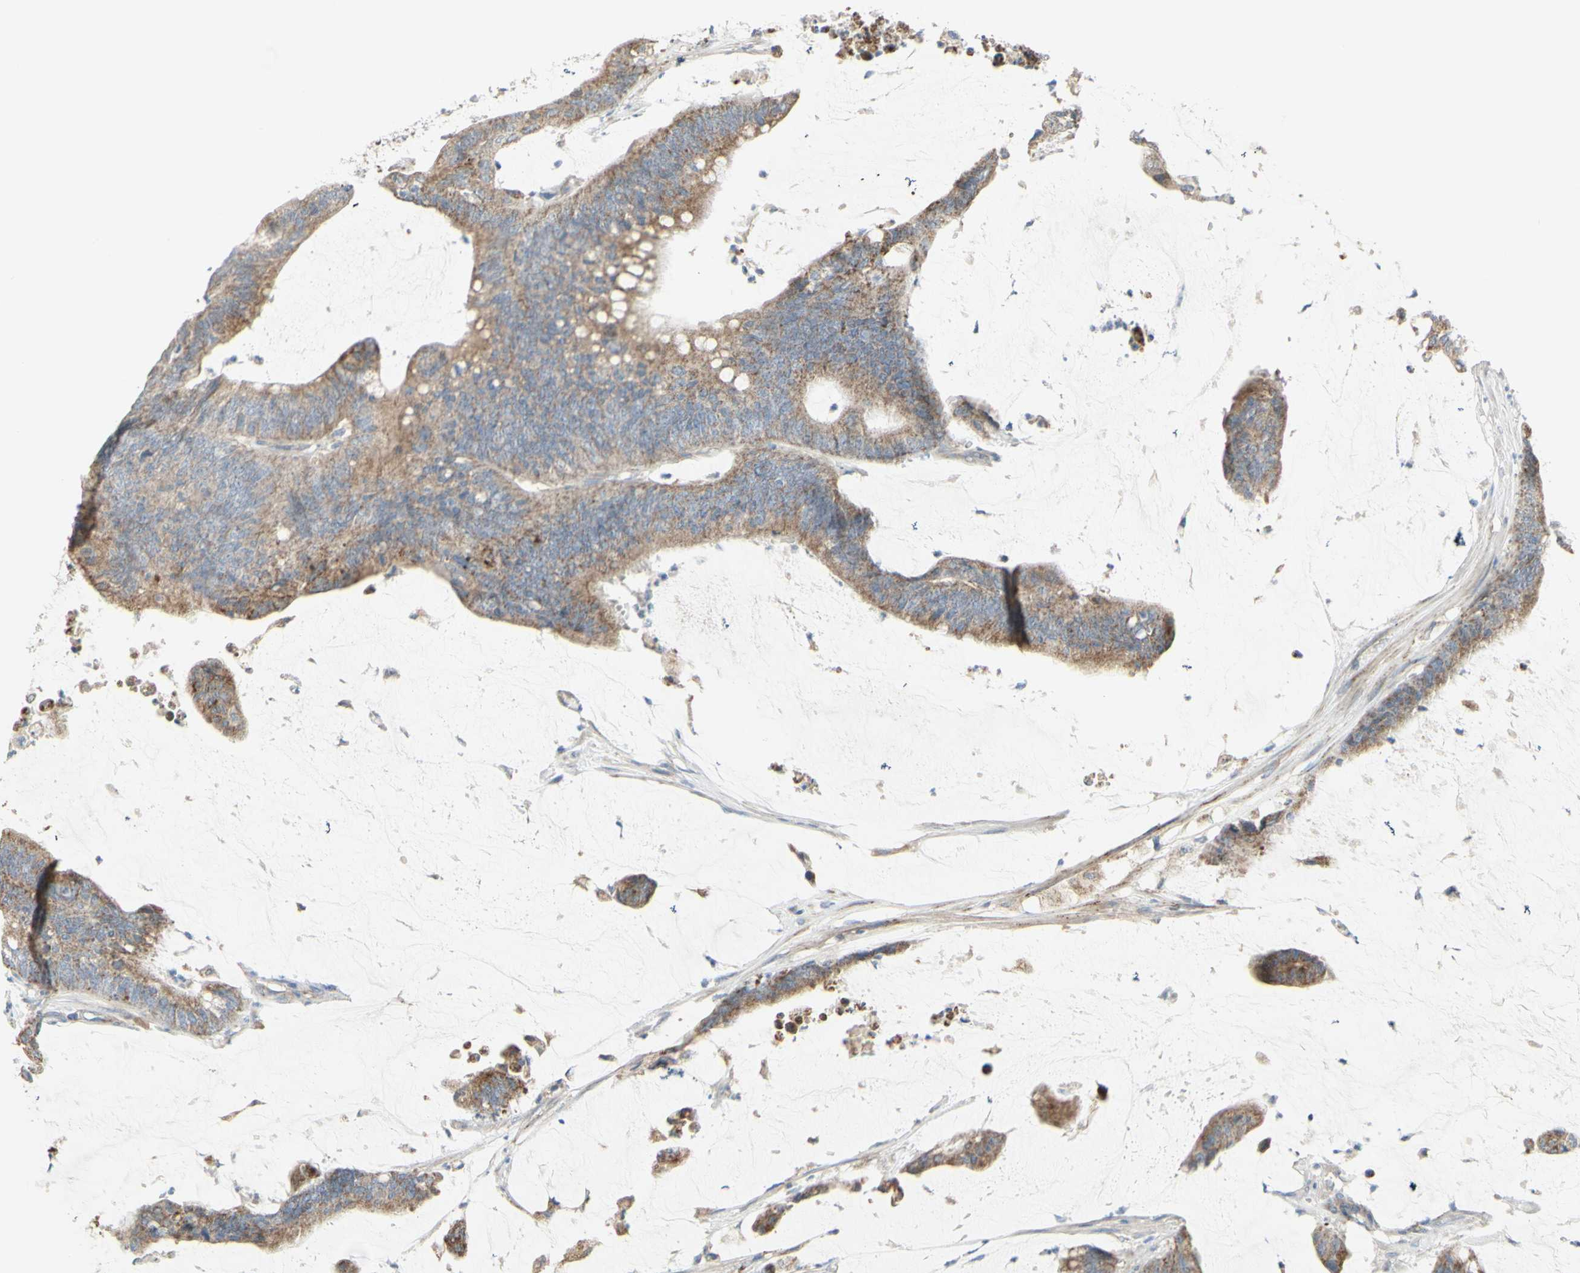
{"staining": {"intensity": "moderate", "quantity": ">75%", "location": "cytoplasmic/membranous"}, "tissue": "colorectal cancer", "cell_type": "Tumor cells", "image_type": "cancer", "snomed": [{"axis": "morphology", "description": "Adenocarcinoma, NOS"}, {"axis": "topography", "description": "Rectum"}], "caption": "Brown immunohistochemical staining in adenocarcinoma (colorectal) displays moderate cytoplasmic/membranous staining in about >75% of tumor cells. (Brightfield microscopy of DAB IHC at high magnification).", "gene": "CNTNAP1", "patient": {"sex": "female", "age": 66}}